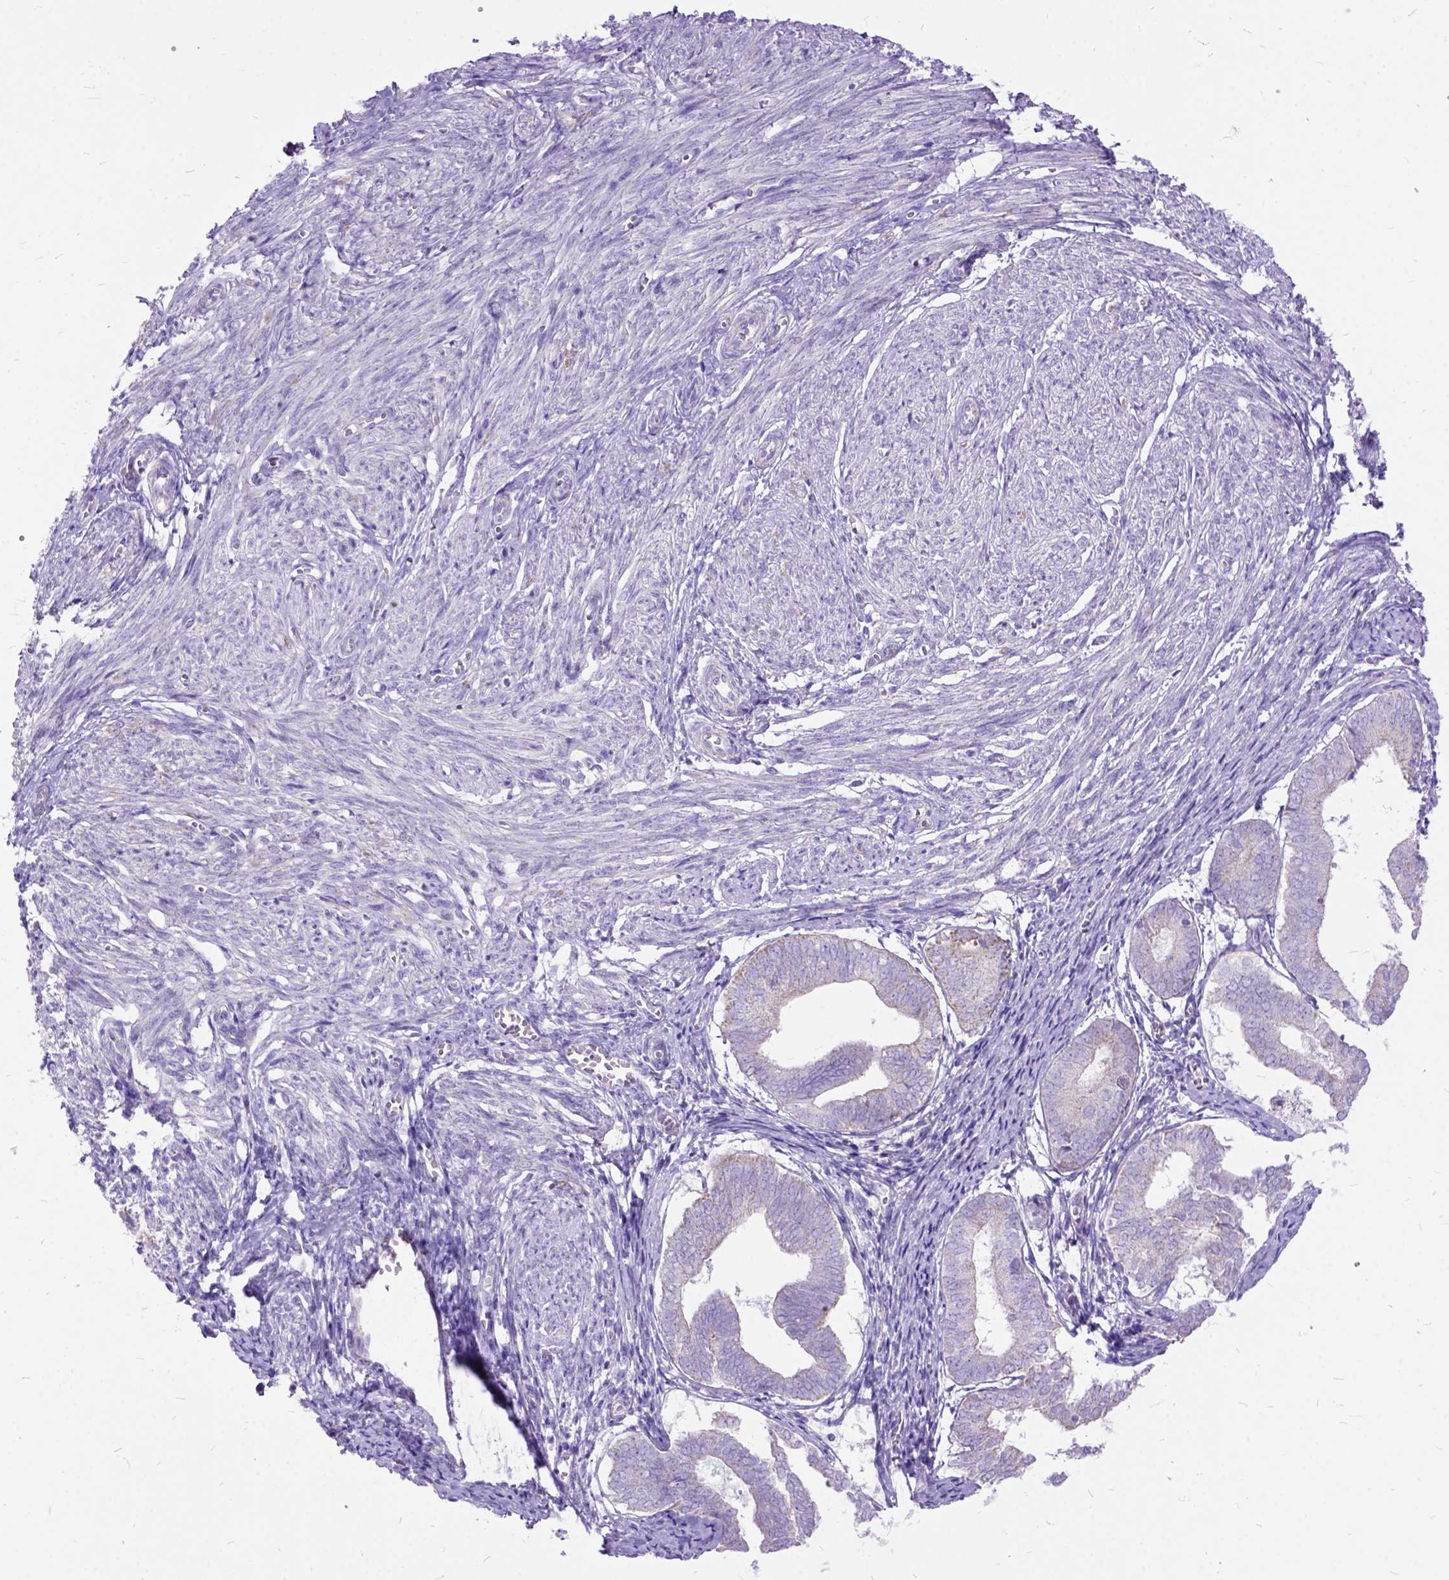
{"staining": {"intensity": "negative", "quantity": "none", "location": "none"}, "tissue": "endometrium", "cell_type": "Cells in endometrial stroma", "image_type": "normal", "snomed": [{"axis": "morphology", "description": "Normal tissue, NOS"}, {"axis": "topography", "description": "Endometrium"}], "caption": "A high-resolution histopathology image shows immunohistochemistry staining of unremarkable endometrium, which demonstrates no significant staining in cells in endometrial stroma. The staining is performed using DAB (3,3'-diaminobenzidine) brown chromogen with nuclei counter-stained in using hematoxylin.", "gene": "CTAG2", "patient": {"sex": "female", "age": 50}}